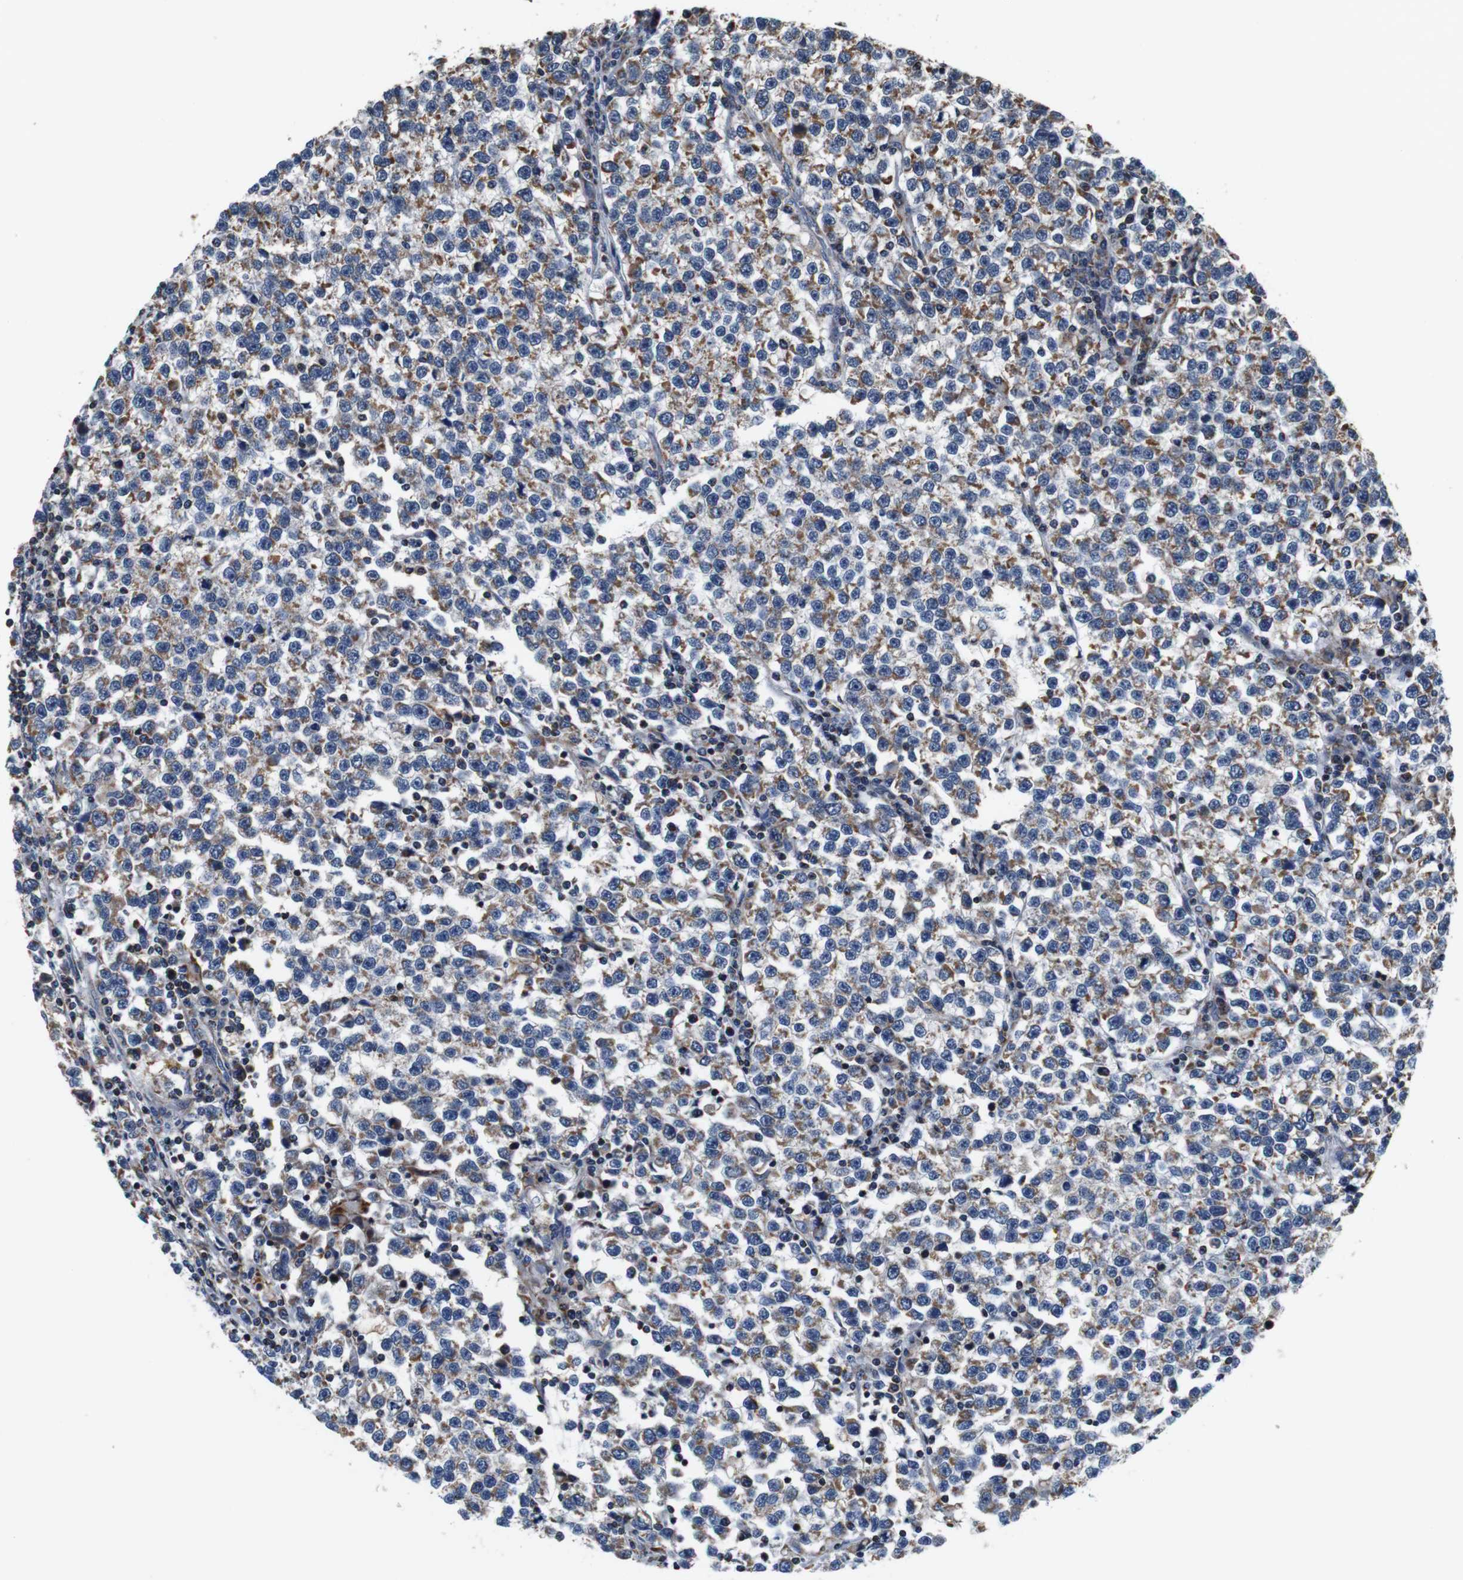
{"staining": {"intensity": "moderate", "quantity": ">75%", "location": "cytoplasmic/membranous"}, "tissue": "testis cancer", "cell_type": "Tumor cells", "image_type": "cancer", "snomed": [{"axis": "morphology", "description": "Normal tissue, NOS"}, {"axis": "morphology", "description": "Seminoma, NOS"}, {"axis": "topography", "description": "Testis"}], "caption": "Moderate cytoplasmic/membranous staining is present in about >75% of tumor cells in testis cancer (seminoma).", "gene": "LRP4", "patient": {"sex": "male", "age": 43}}